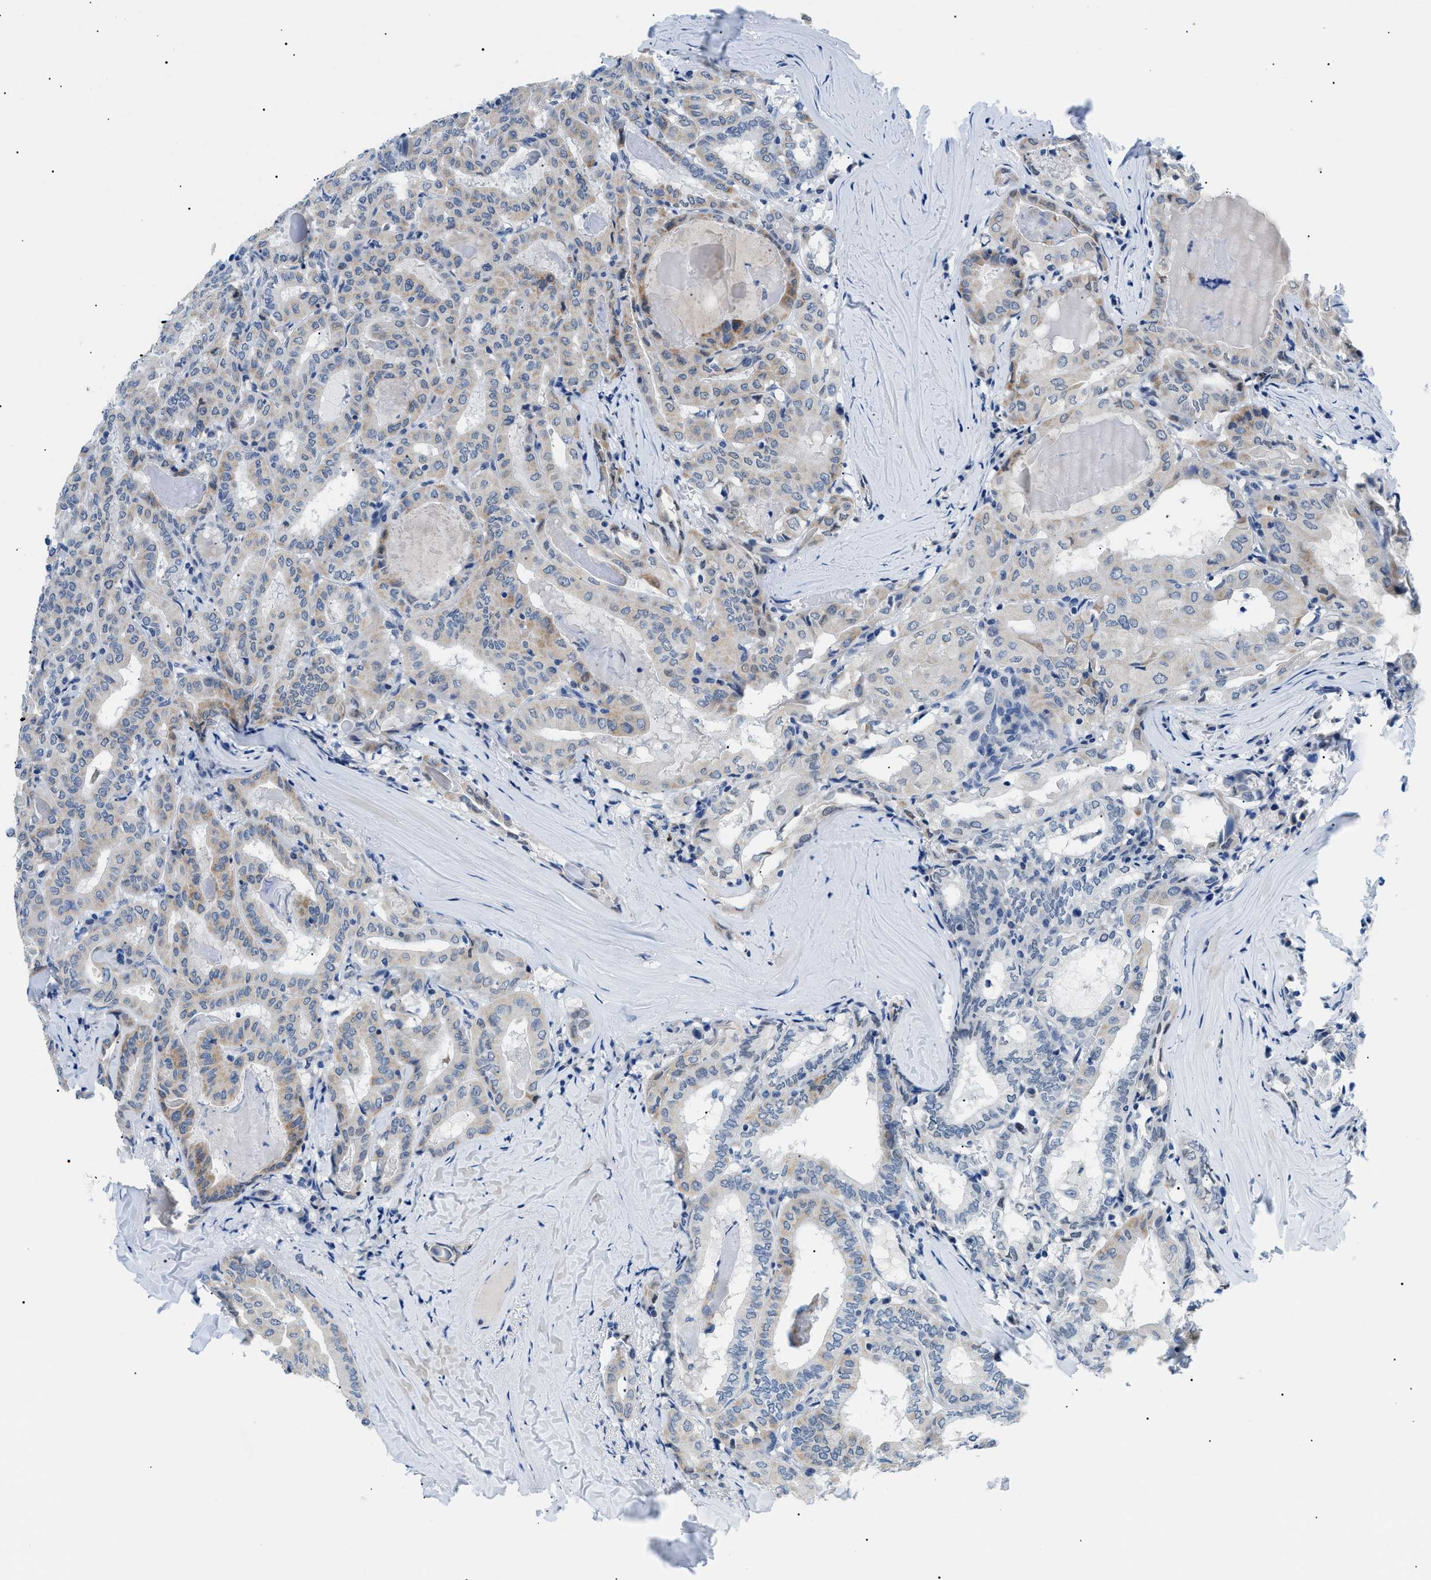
{"staining": {"intensity": "weak", "quantity": "25%-75%", "location": "cytoplasmic/membranous"}, "tissue": "thyroid cancer", "cell_type": "Tumor cells", "image_type": "cancer", "snomed": [{"axis": "morphology", "description": "Papillary adenocarcinoma, NOS"}, {"axis": "topography", "description": "Thyroid gland"}], "caption": "This image exhibits immunohistochemistry (IHC) staining of thyroid cancer (papillary adenocarcinoma), with low weak cytoplasmic/membranous expression in approximately 25%-75% of tumor cells.", "gene": "SMARCC1", "patient": {"sex": "female", "age": 42}}